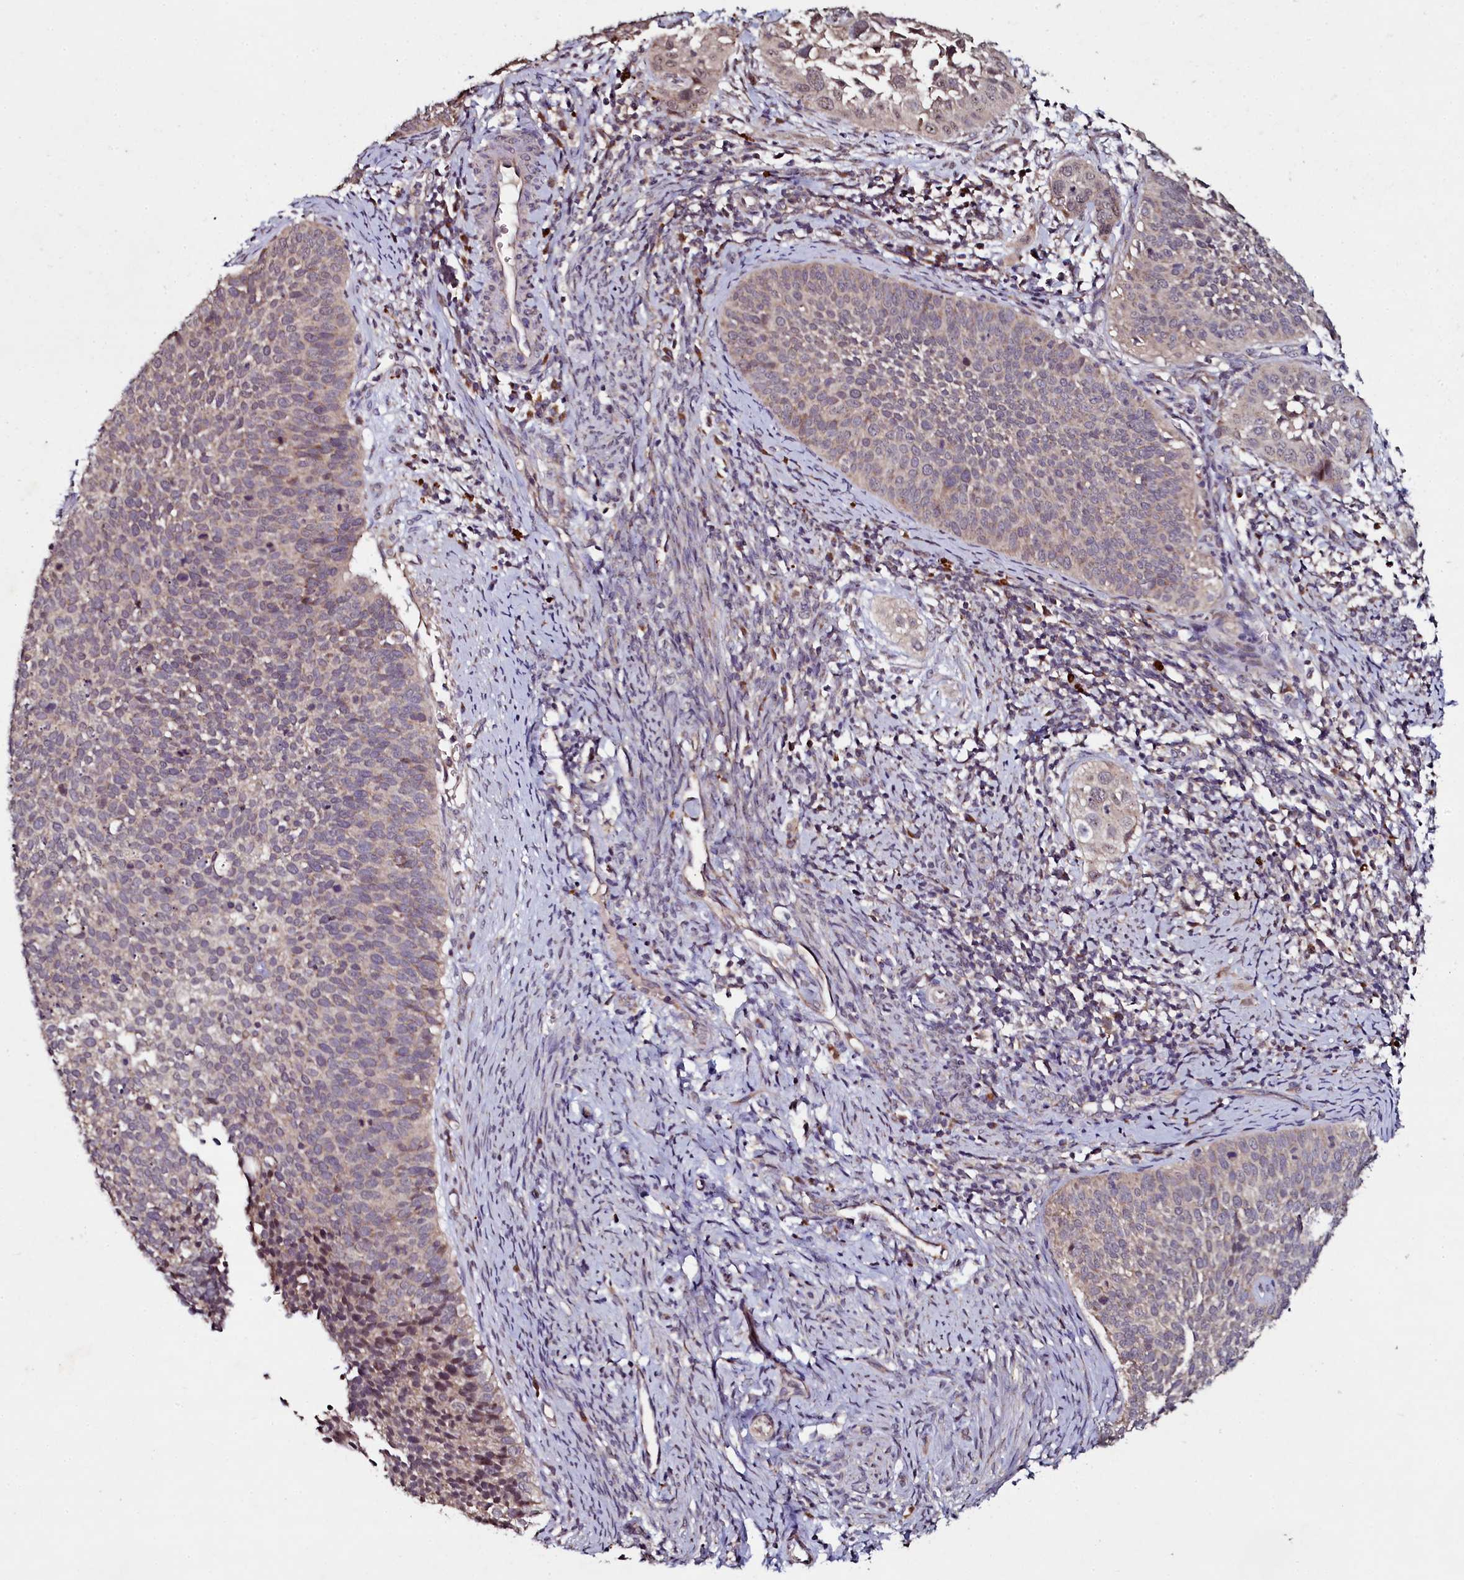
{"staining": {"intensity": "weak", "quantity": "25%-75%", "location": "cytoplasmic/membranous"}, "tissue": "cervical cancer", "cell_type": "Tumor cells", "image_type": "cancer", "snomed": [{"axis": "morphology", "description": "Squamous cell carcinoma, NOS"}, {"axis": "topography", "description": "Cervix"}], "caption": "A histopathology image showing weak cytoplasmic/membranous expression in about 25%-75% of tumor cells in cervical cancer, as visualized by brown immunohistochemical staining.", "gene": "SEC24C", "patient": {"sex": "female", "age": 34}}